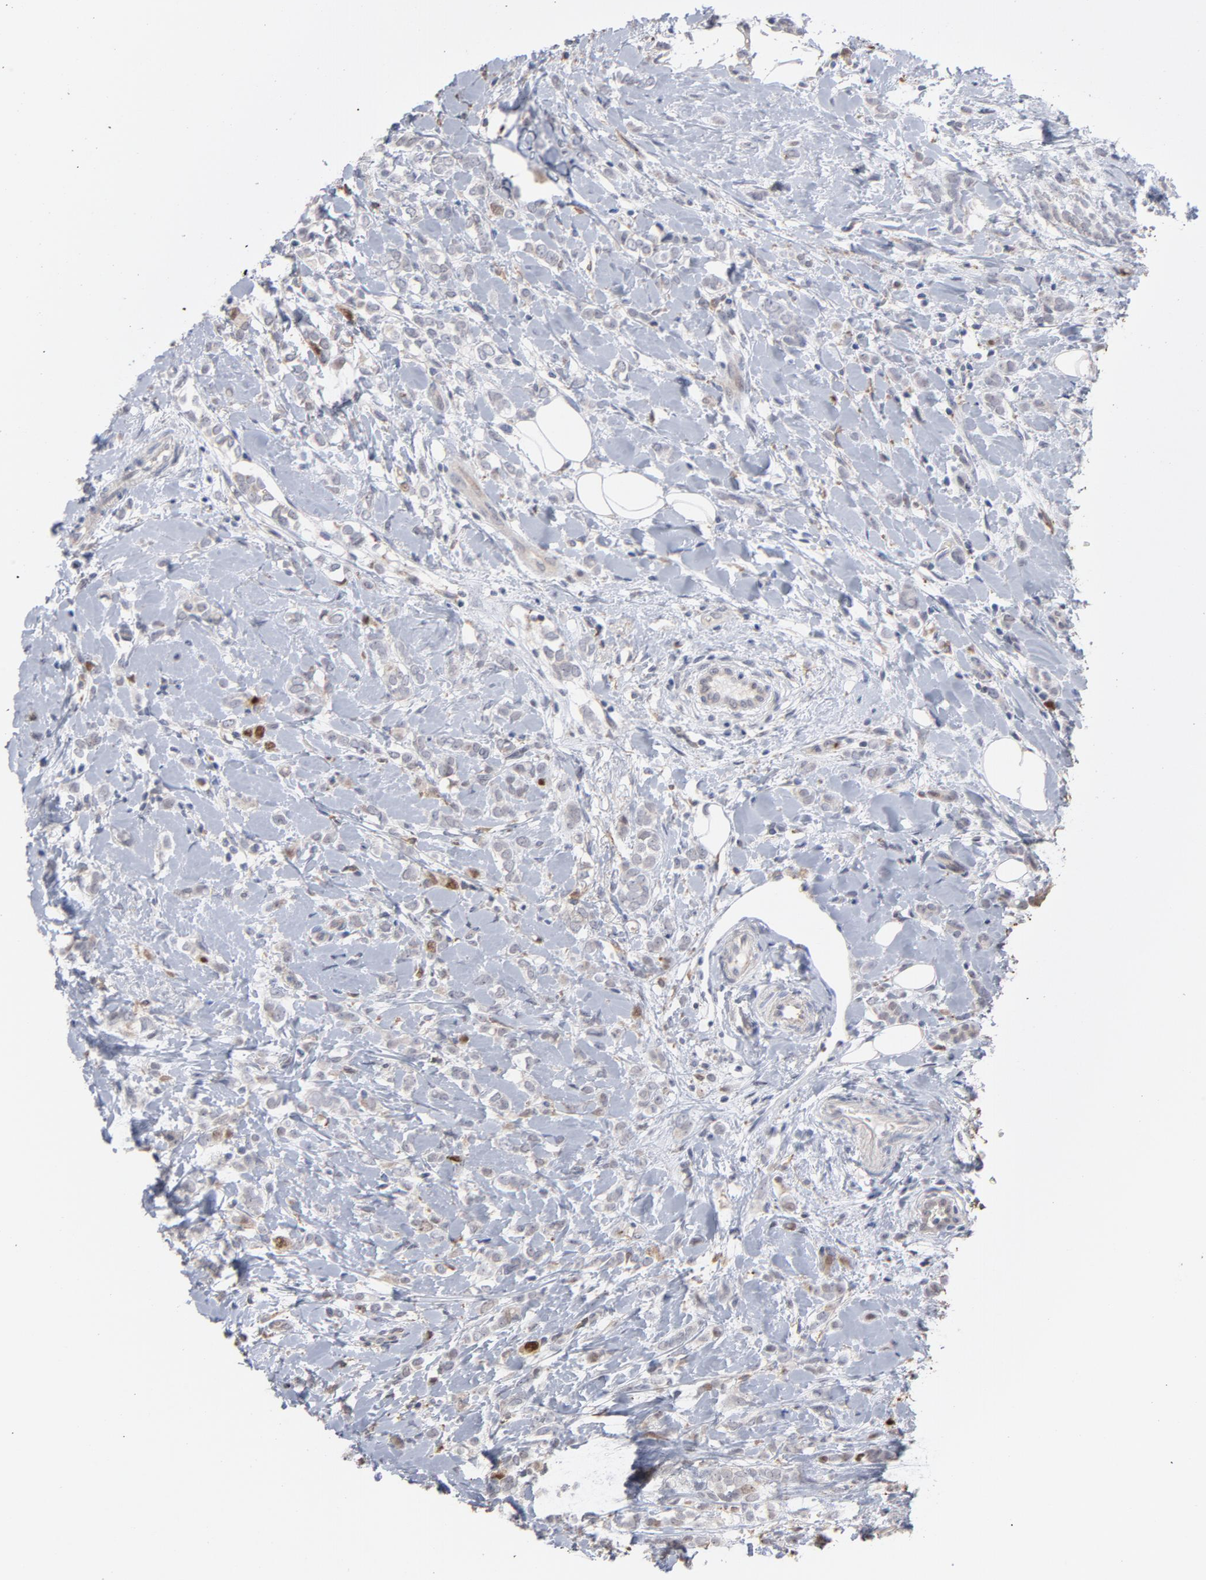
{"staining": {"intensity": "weak", "quantity": "<25%", "location": "cytoplasmic/membranous"}, "tissue": "breast cancer", "cell_type": "Tumor cells", "image_type": "cancer", "snomed": [{"axis": "morphology", "description": "Normal tissue, NOS"}, {"axis": "morphology", "description": "Lobular carcinoma"}, {"axis": "topography", "description": "Breast"}], "caption": "Tumor cells show no significant protein positivity in breast cancer (lobular carcinoma). (DAB immunohistochemistry (IHC) visualized using brightfield microscopy, high magnification).", "gene": "PNMA1", "patient": {"sex": "female", "age": 47}}